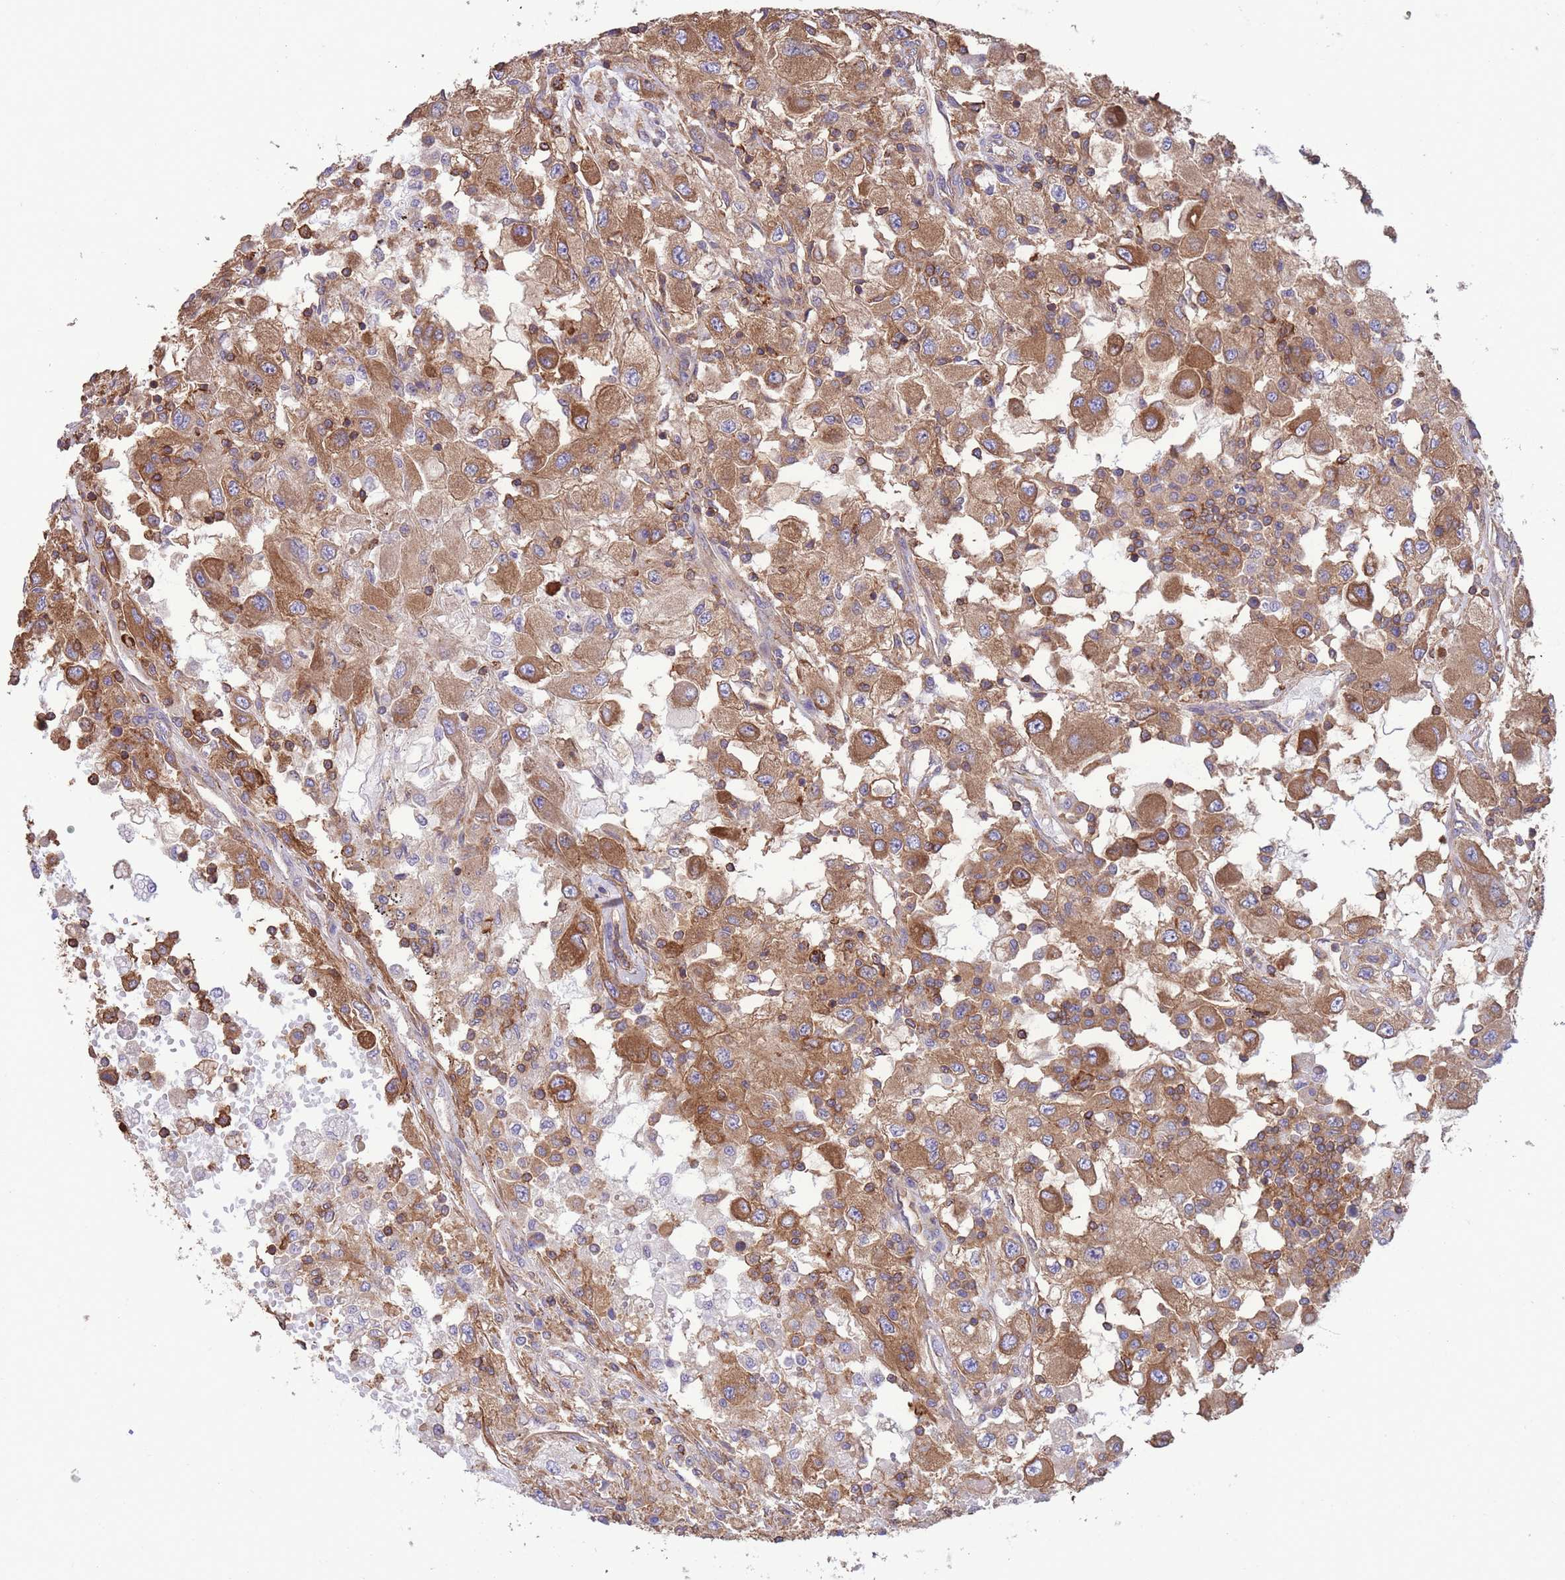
{"staining": {"intensity": "moderate", "quantity": ">75%", "location": "cytoplasmic/membranous"}, "tissue": "renal cancer", "cell_type": "Tumor cells", "image_type": "cancer", "snomed": [{"axis": "morphology", "description": "Adenocarcinoma, NOS"}, {"axis": "topography", "description": "Kidney"}], "caption": "The histopathology image reveals a brown stain indicating the presence of a protein in the cytoplasmic/membranous of tumor cells in adenocarcinoma (renal). The protein is shown in brown color, while the nuclei are stained blue.", "gene": "LRRN4CL", "patient": {"sex": "female", "age": 67}}